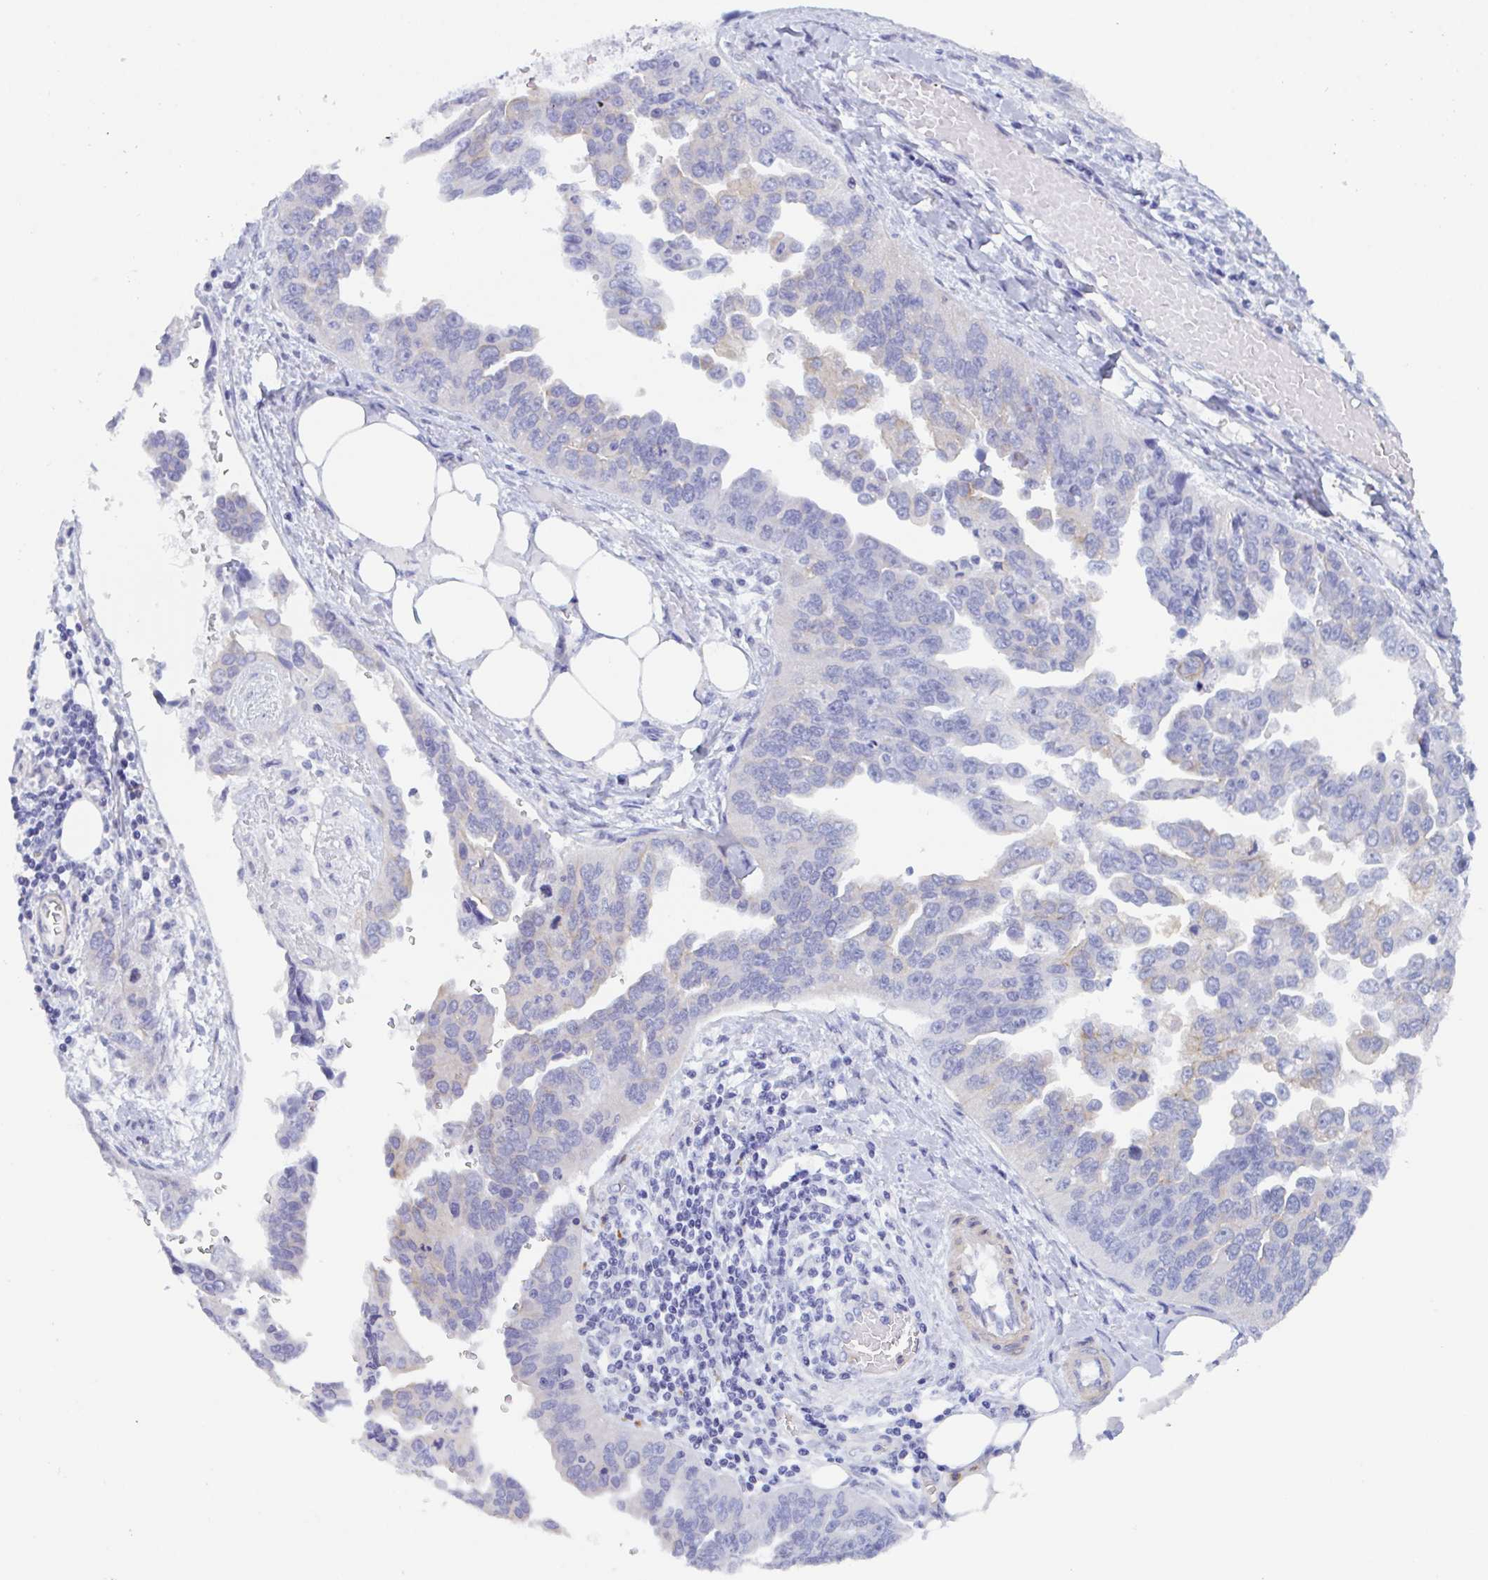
{"staining": {"intensity": "negative", "quantity": "none", "location": "none"}, "tissue": "ovarian cancer", "cell_type": "Tumor cells", "image_type": "cancer", "snomed": [{"axis": "morphology", "description": "Cystadenocarcinoma, serous, NOS"}, {"axis": "topography", "description": "Ovary"}], "caption": "DAB (3,3'-diaminobenzidine) immunohistochemical staining of serous cystadenocarcinoma (ovarian) exhibits no significant expression in tumor cells. Brightfield microscopy of immunohistochemistry stained with DAB (3,3'-diaminobenzidine) (brown) and hematoxylin (blue), captured at high magnification.", "gene": "CEP170B", "patient": {"sex": "female", "age": 75}}